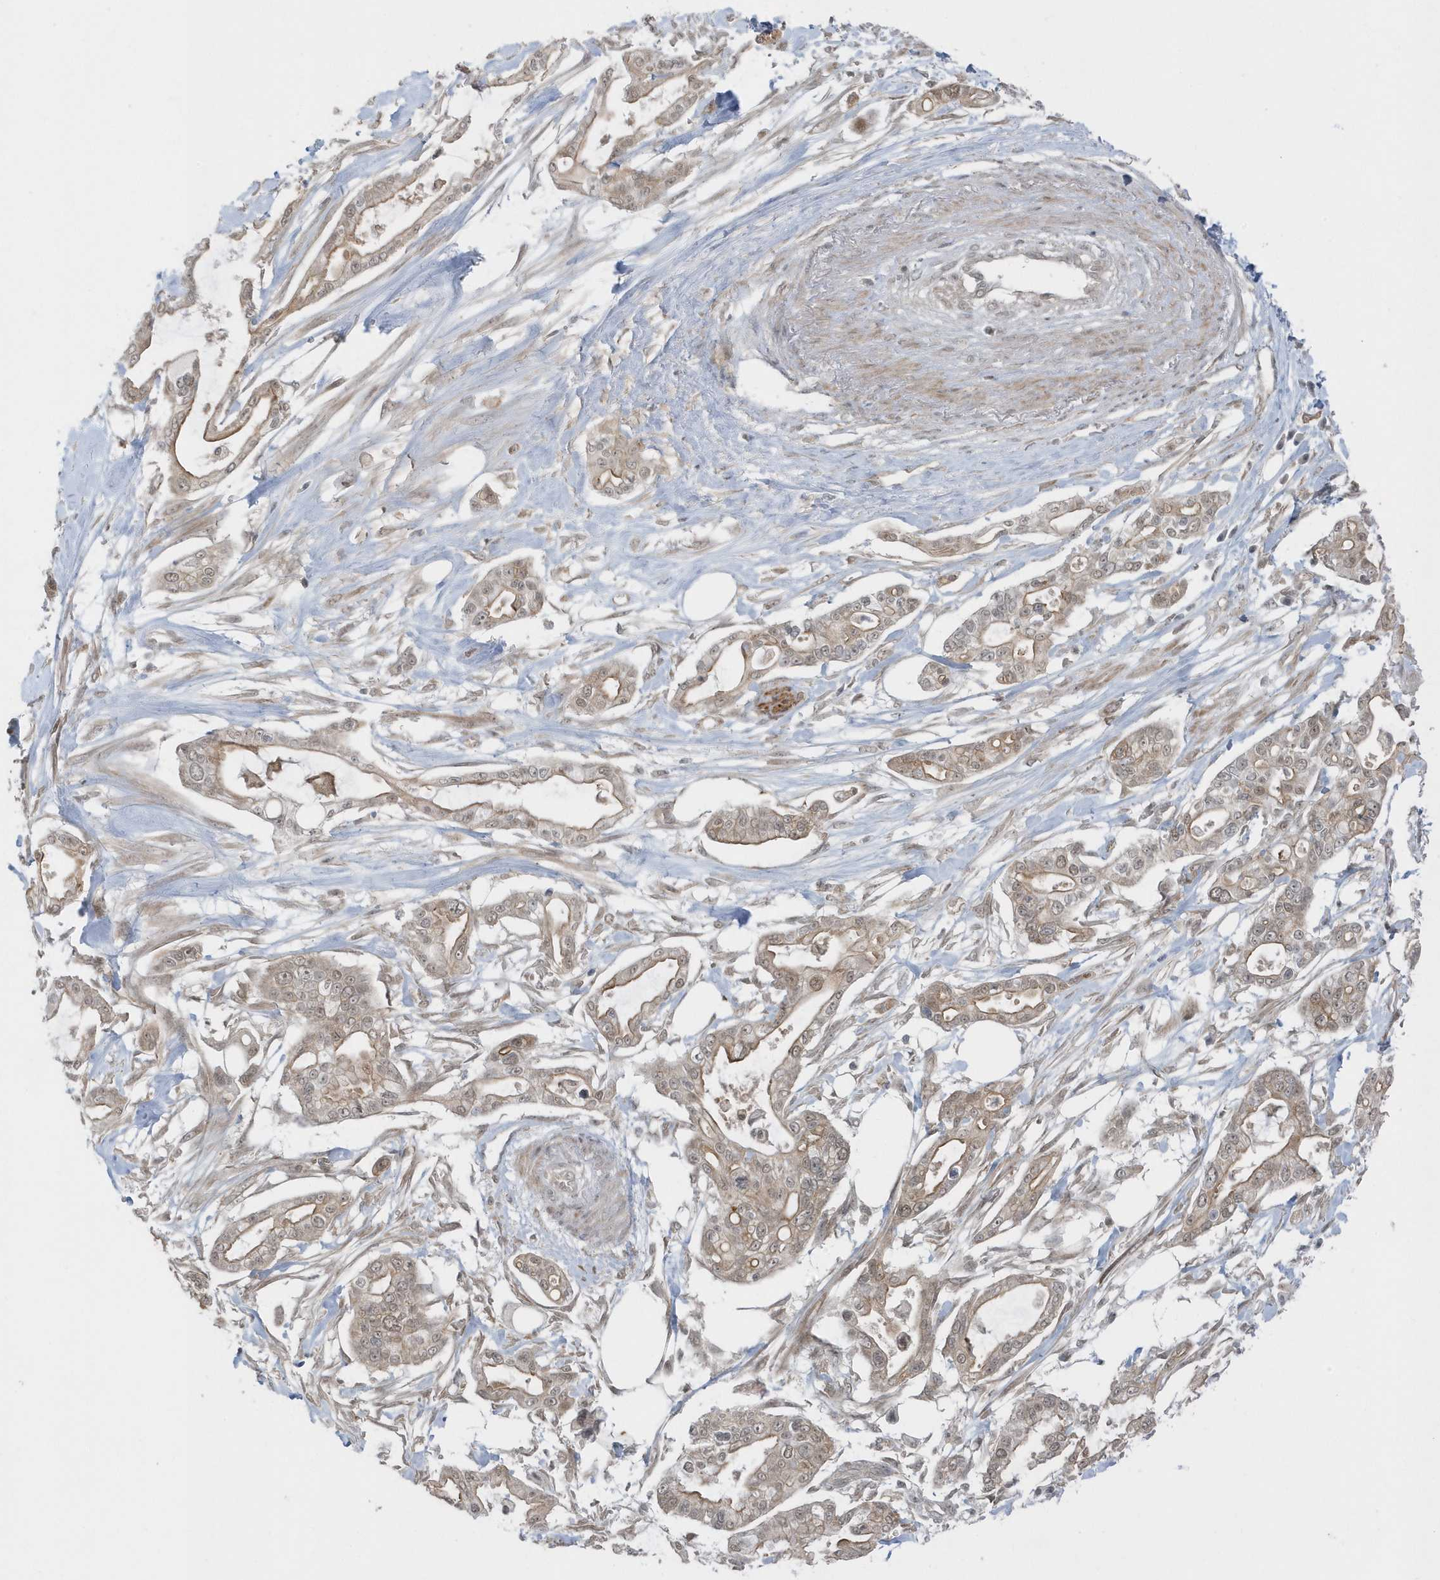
{"staining": {"intensity": "weak", "quantity": "25%-75%", "location": "cytoplasmic/membranous"}, "tissue": "pancreatic cancer", "cell_type": "Tumor cells", "image_type": "cancer", "snomed": [{"axis": "morphology", "description": "Adenocarcinoma, NOS"}, {"axis": "topography", "description": "Pancreas"}], "caption": "Protein positivity by IHC reveals weak cytoplasmic/membranous expression in about 25%-75% of tumor cells in adenocarcinoma (pancreatic).", "gene": "PARD3B", "patient": {"sex": "male", "age": 68}}